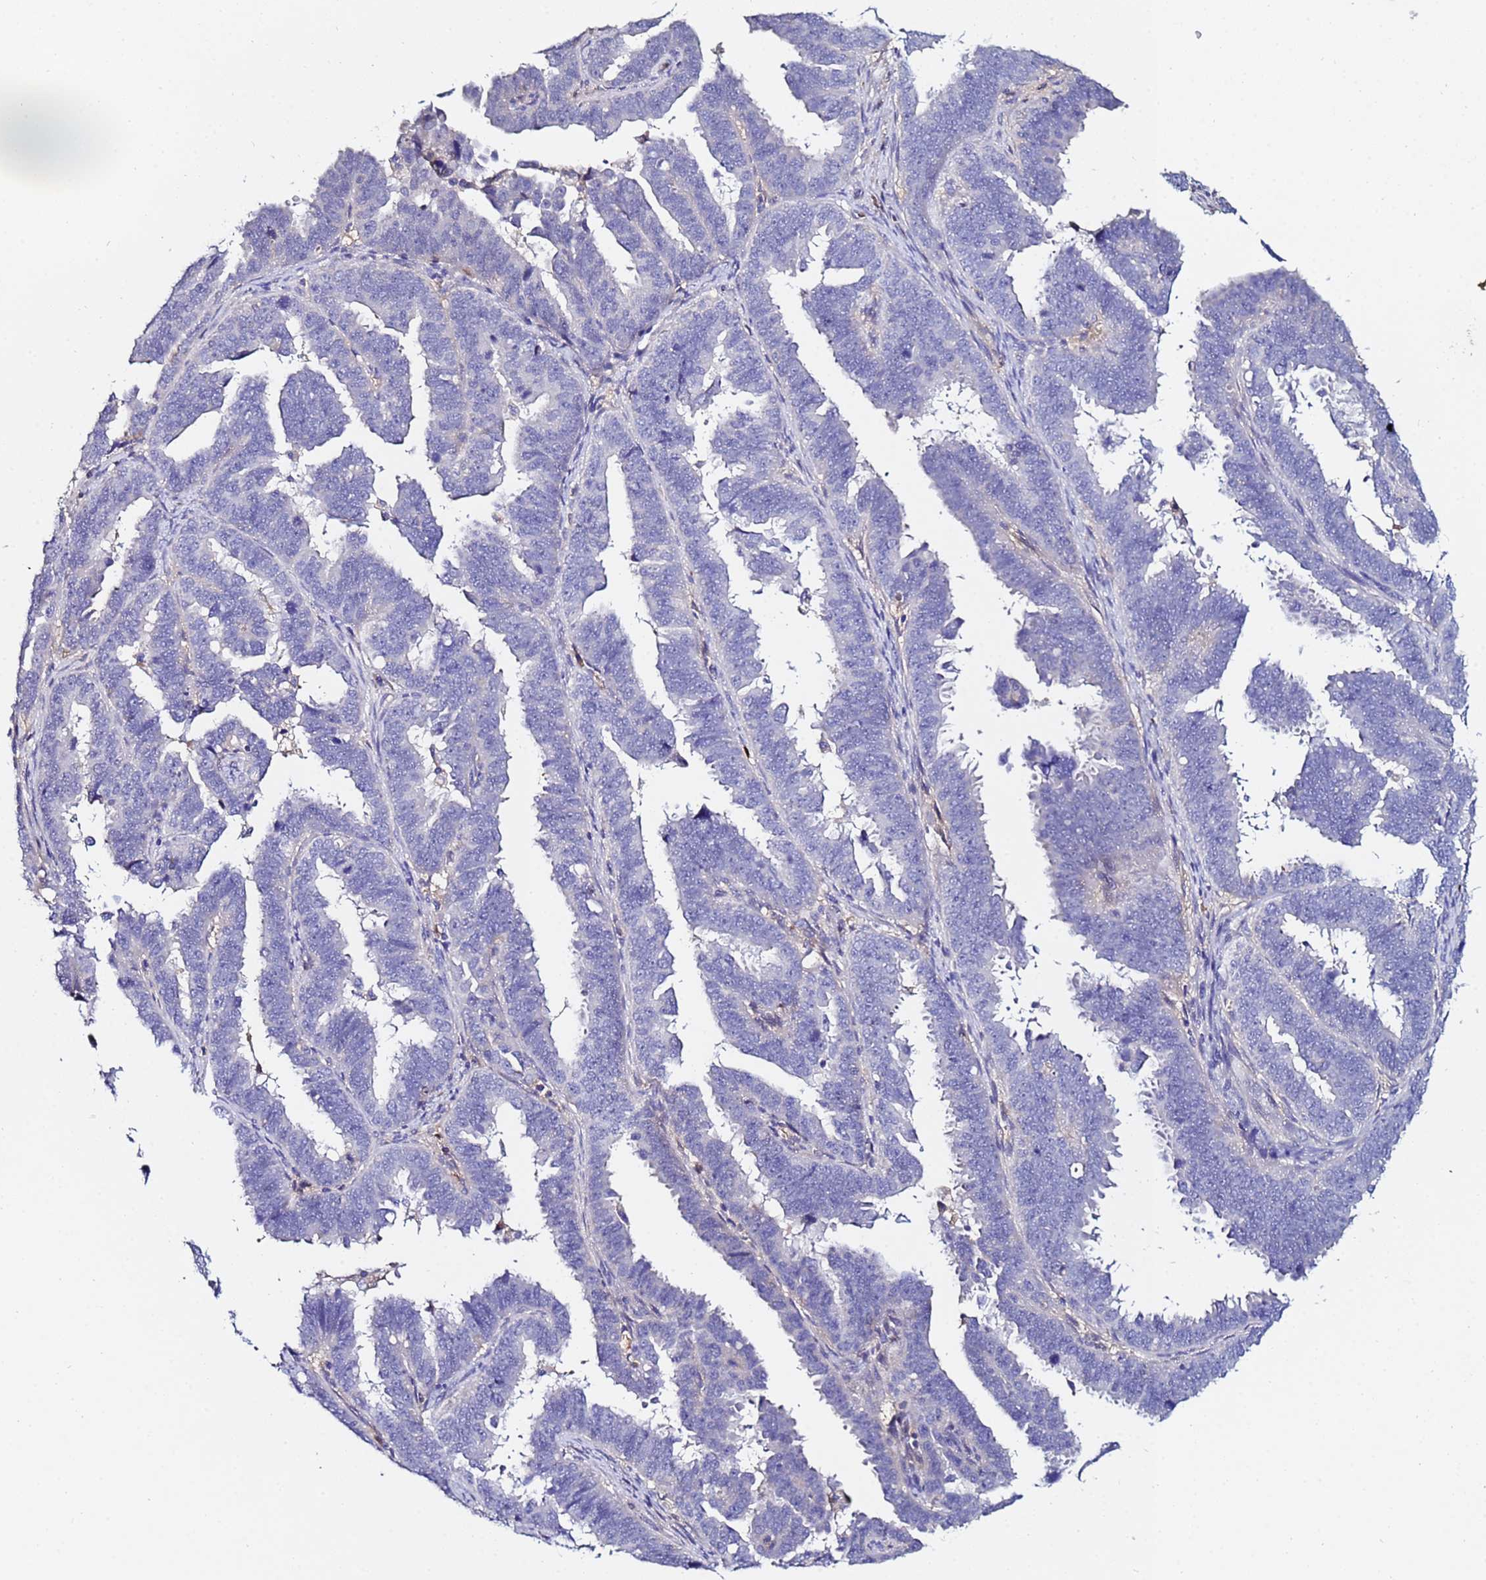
{"staining": {"intensity": "negative", "quantity": "none", "location": "none"}, "tissue": "endometrial cancer", "cell_type": "Tumor cells", "image_type": "cancer", "snomed": [{"axis": "morphology", "description": "Adenocarcinoma, NOS"}, {"axis": "topography", "description": "Endometrium"}], "caption": "DAB (3,3'-diaminobenzidine) immunohistochemical staining of human endometrial cancer (adenocarcinoma) shows no significant staining in tumor cells.", "gene": "TUBAL3", "patient": {"sex": "female", "age": 75}}